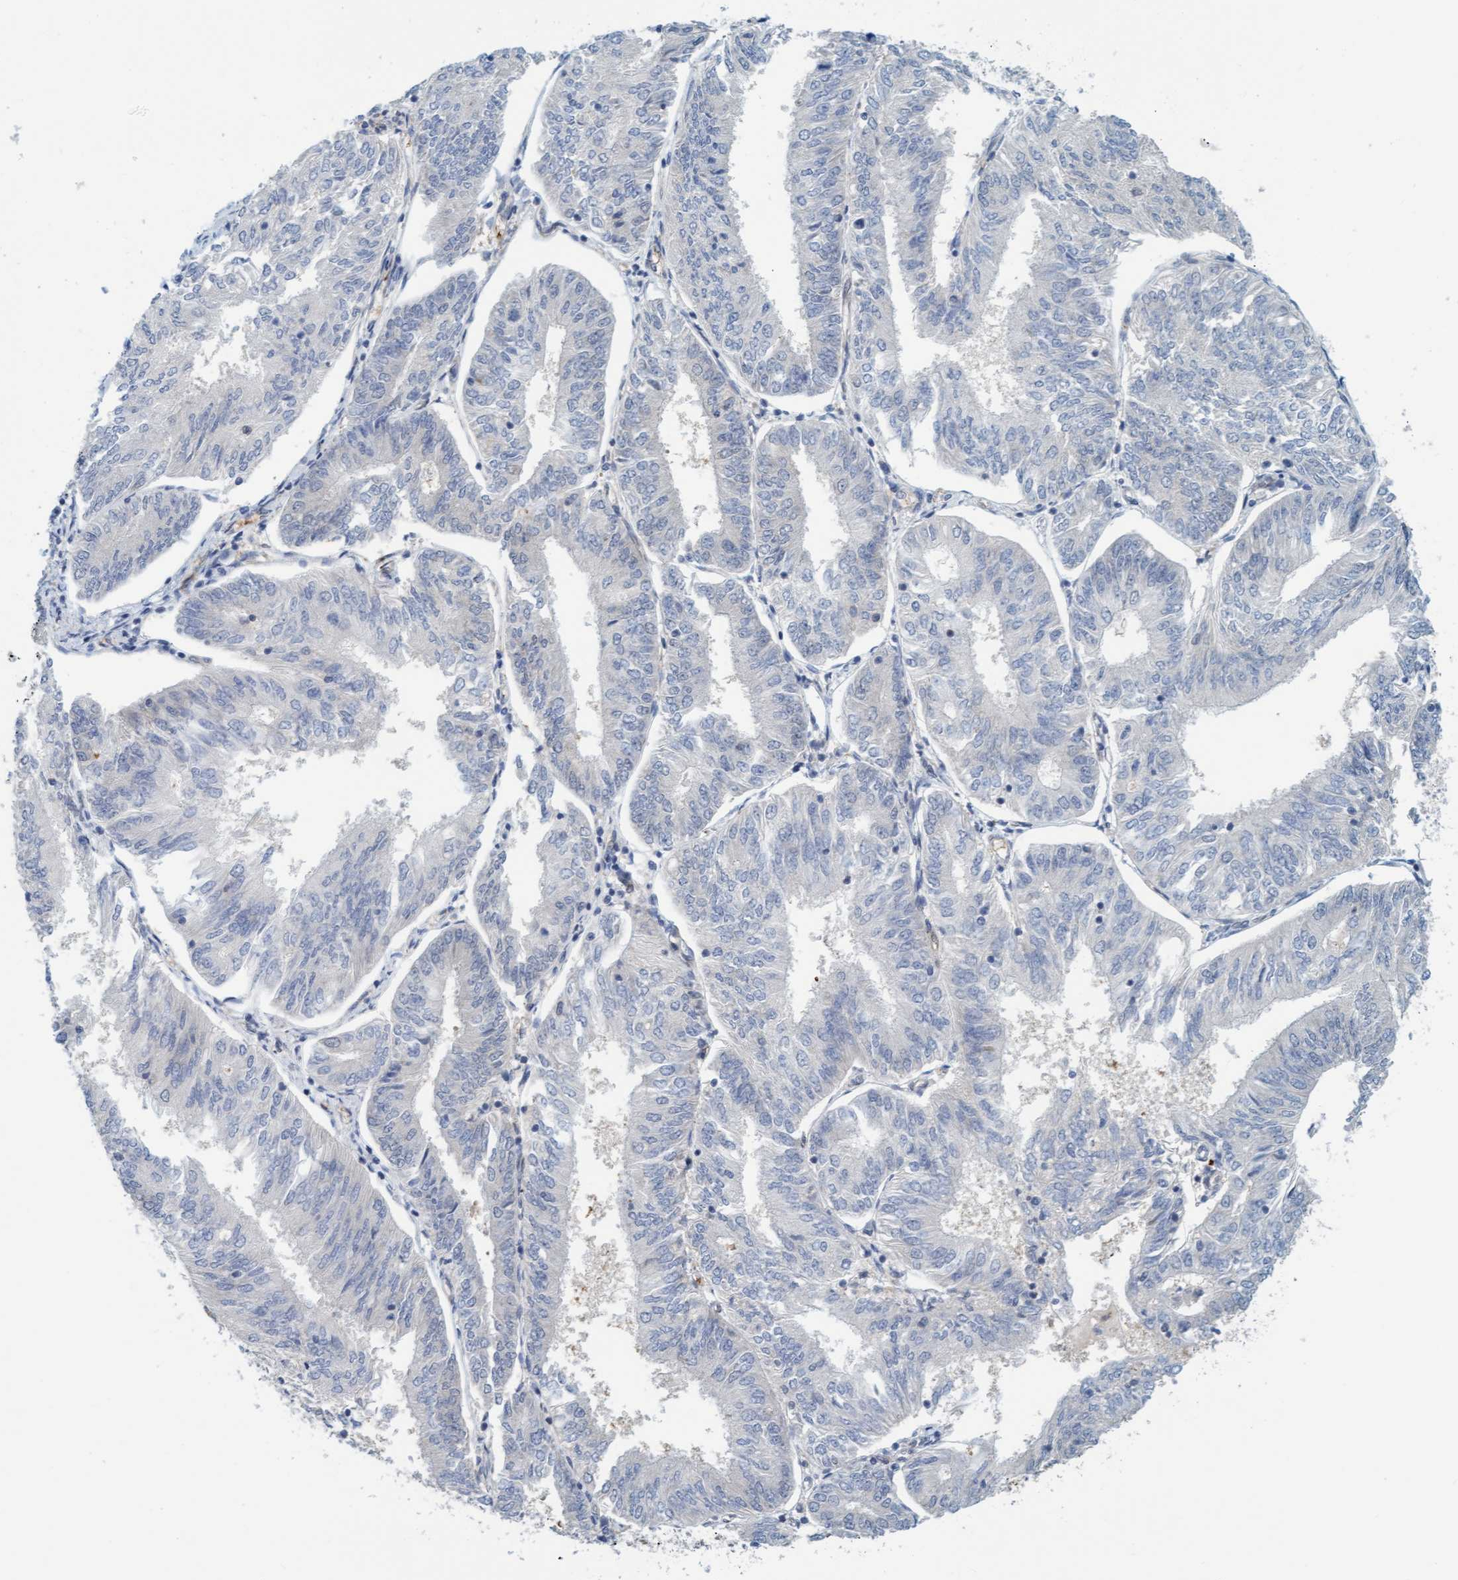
{"staining": {"intensity": "negative", "quantity": "none", "location": "none"}, "tissue": "endometrial cancer", "cell_type": "Tumor cells", "image_type": "cancer", "snomed": [{"axis": "morphology", "description": "Adenocarcinoma, NOS"}, {"axis": "topography", "description": "Endometrium"}], "caption": "This is an immunohistochemistry (IHC) photomicrograph of human endometrial adenocarcinoma. There is no positivity in tumor cells.", "gene": "EIF4EBP1", "patient": {"sex": "female", "age": 58}}